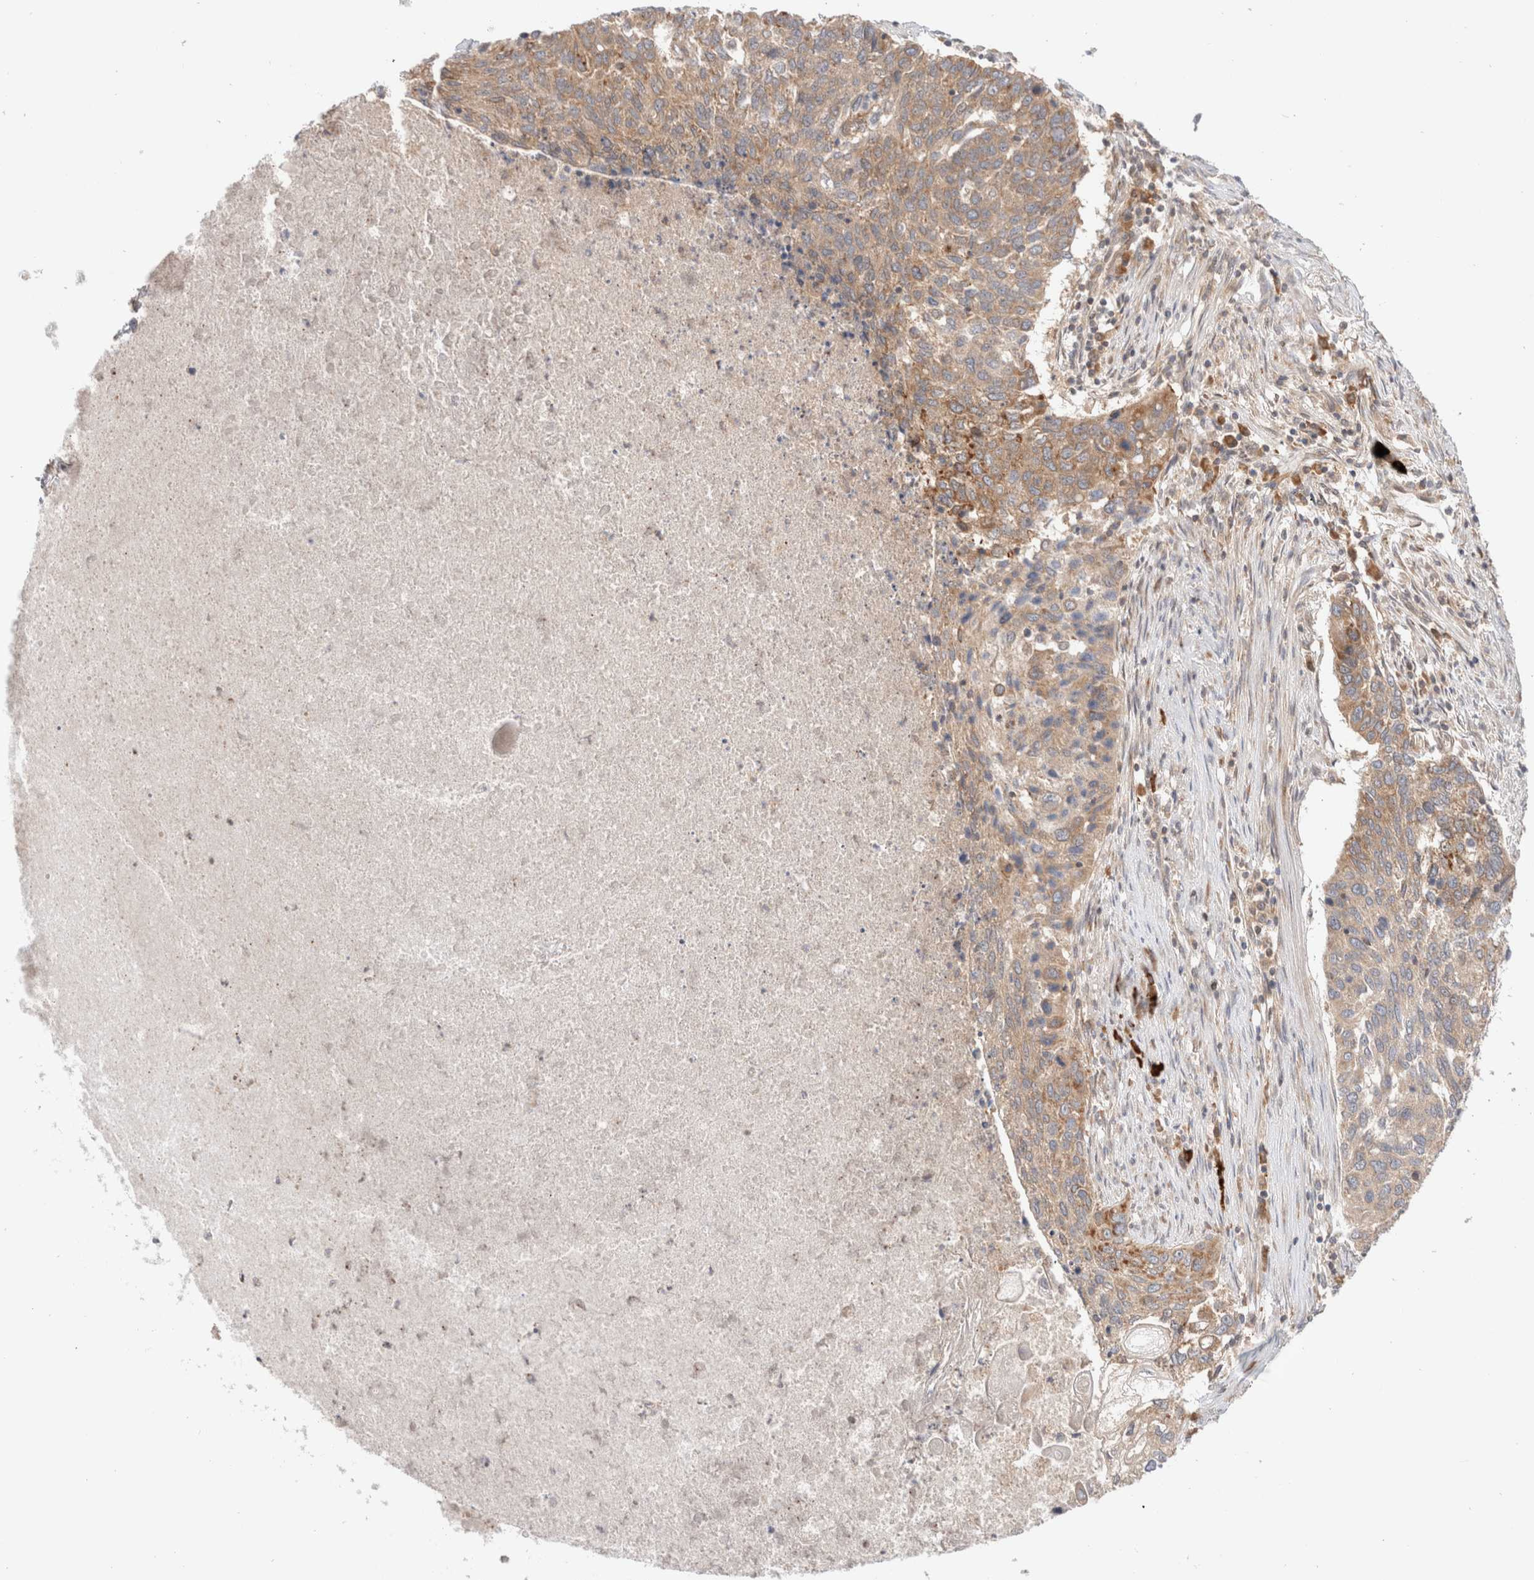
{"staining": {"intensity": "weak", "quantity": ">75%", "location": "cytoplasmic/membranous"}, "tissue": "lung cancer", "cell_type": "Tumor cells", "image_type": "cancer", "snomed": [{"axis": "morphology", "description": "Squamous cell carcinoma, NOS"}, {"axis": "topography", "description": "Lung"}], "caption": "Human lung squamous cell carcinoma stained with a brown dye reveals weak cytoplasmic/membranous positive expression in approximately >75% of tumor cells.", "gene": "XKR4", "patient": {"sex": "female", "age": 63}}